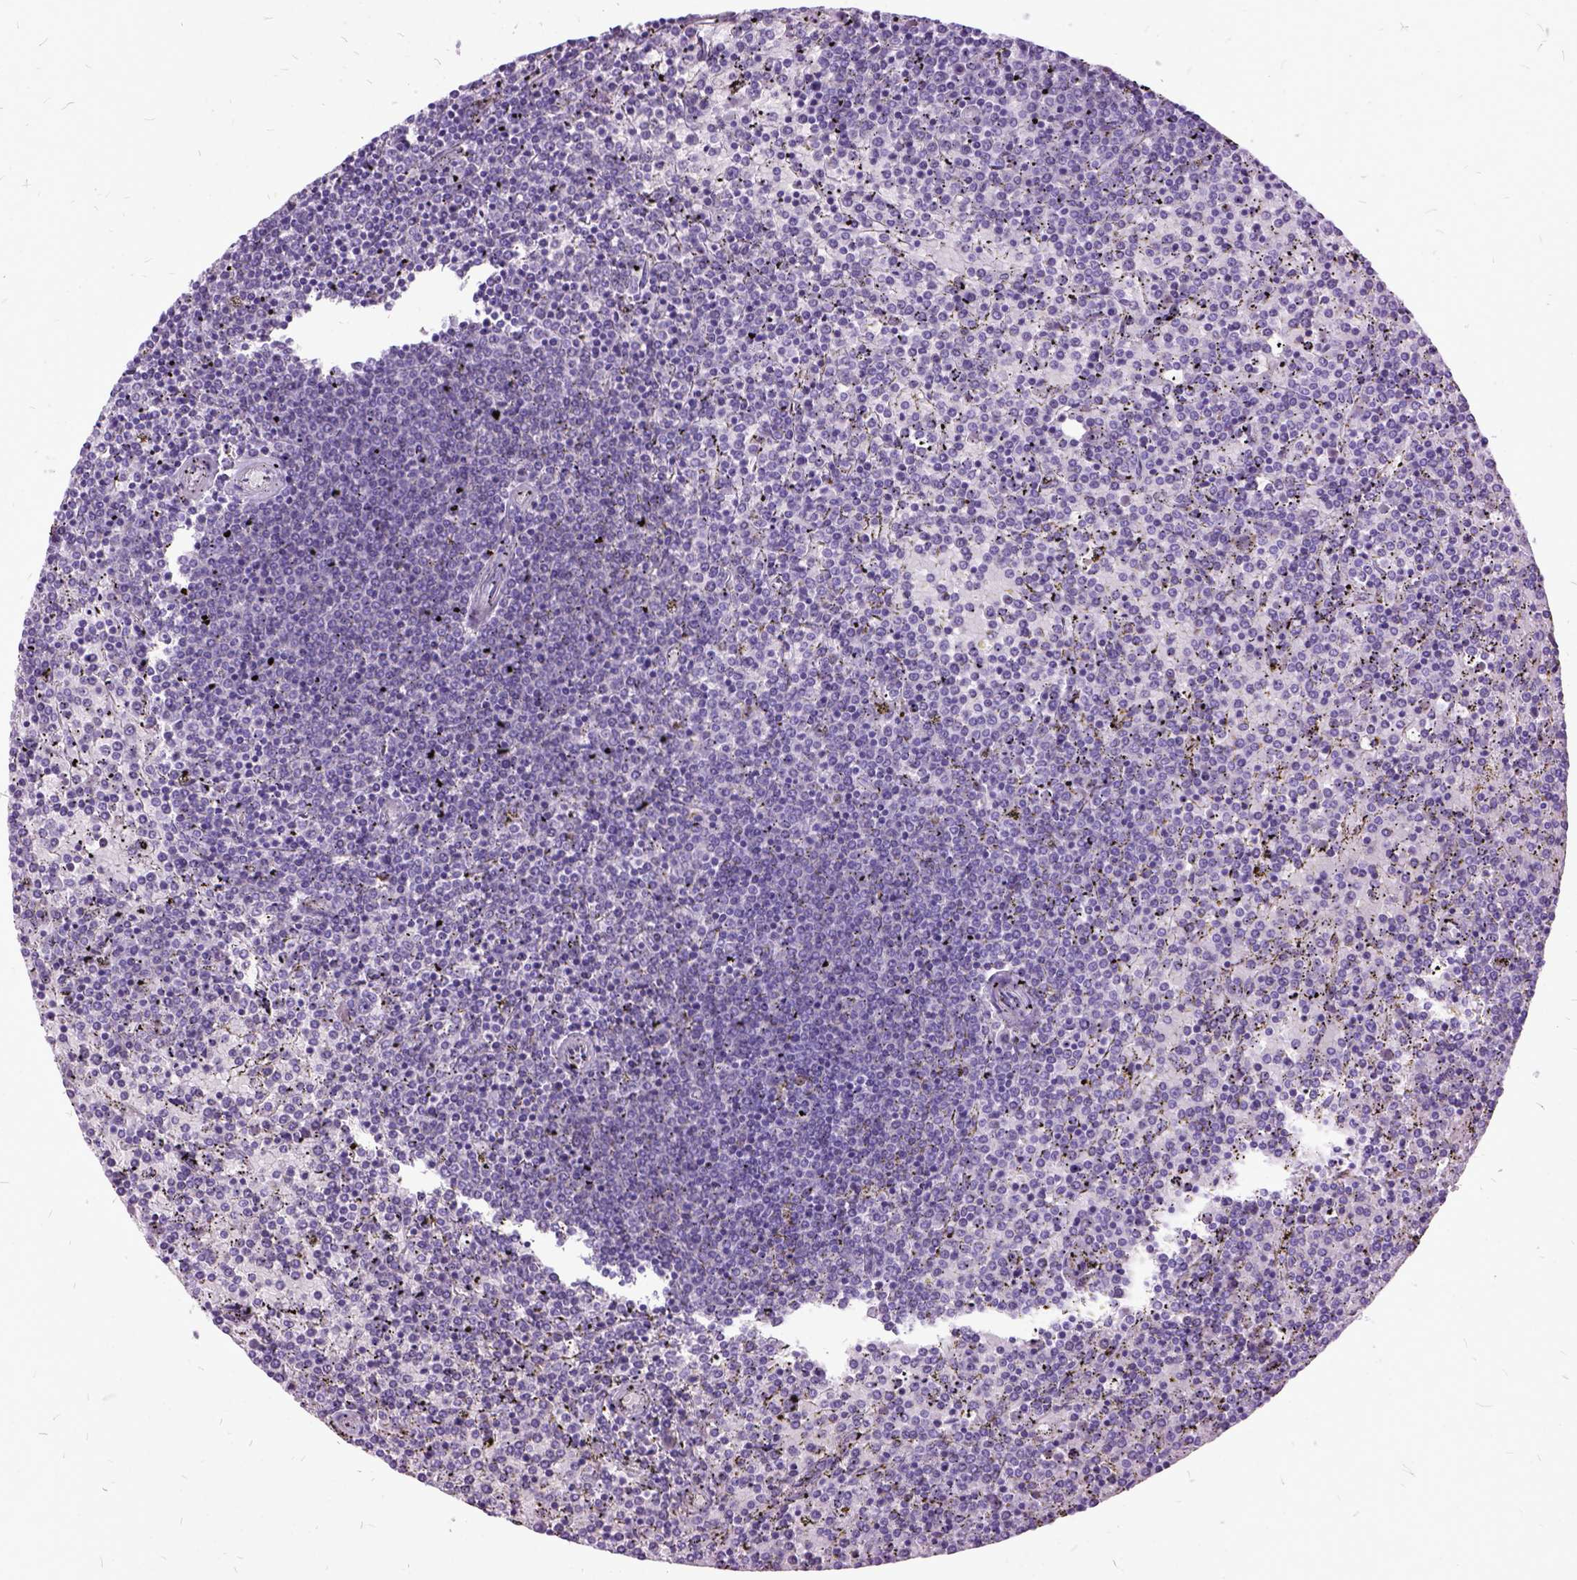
{"staining": {"intensity": "negative", "quantity": "none", "location": "none"}, "tissue": "lymphoma", "cell_type": "Tumor cells", "image_type": "cancer", "snomed": [{"axis": "morphology", "description": "Malignant lymphoma, non-Hodgkin's type, Low grade"}, {"axis": "topography", "description": "Spleen"}], "caption": "A photomicrograph of human malignant lymphoma, non-Hodgkin's type (low-grade) is negative for staining in tumor cells. Nuclei are stained in blue.", "gene": "MME", "patient": {"sex": "female", "age": 77}}